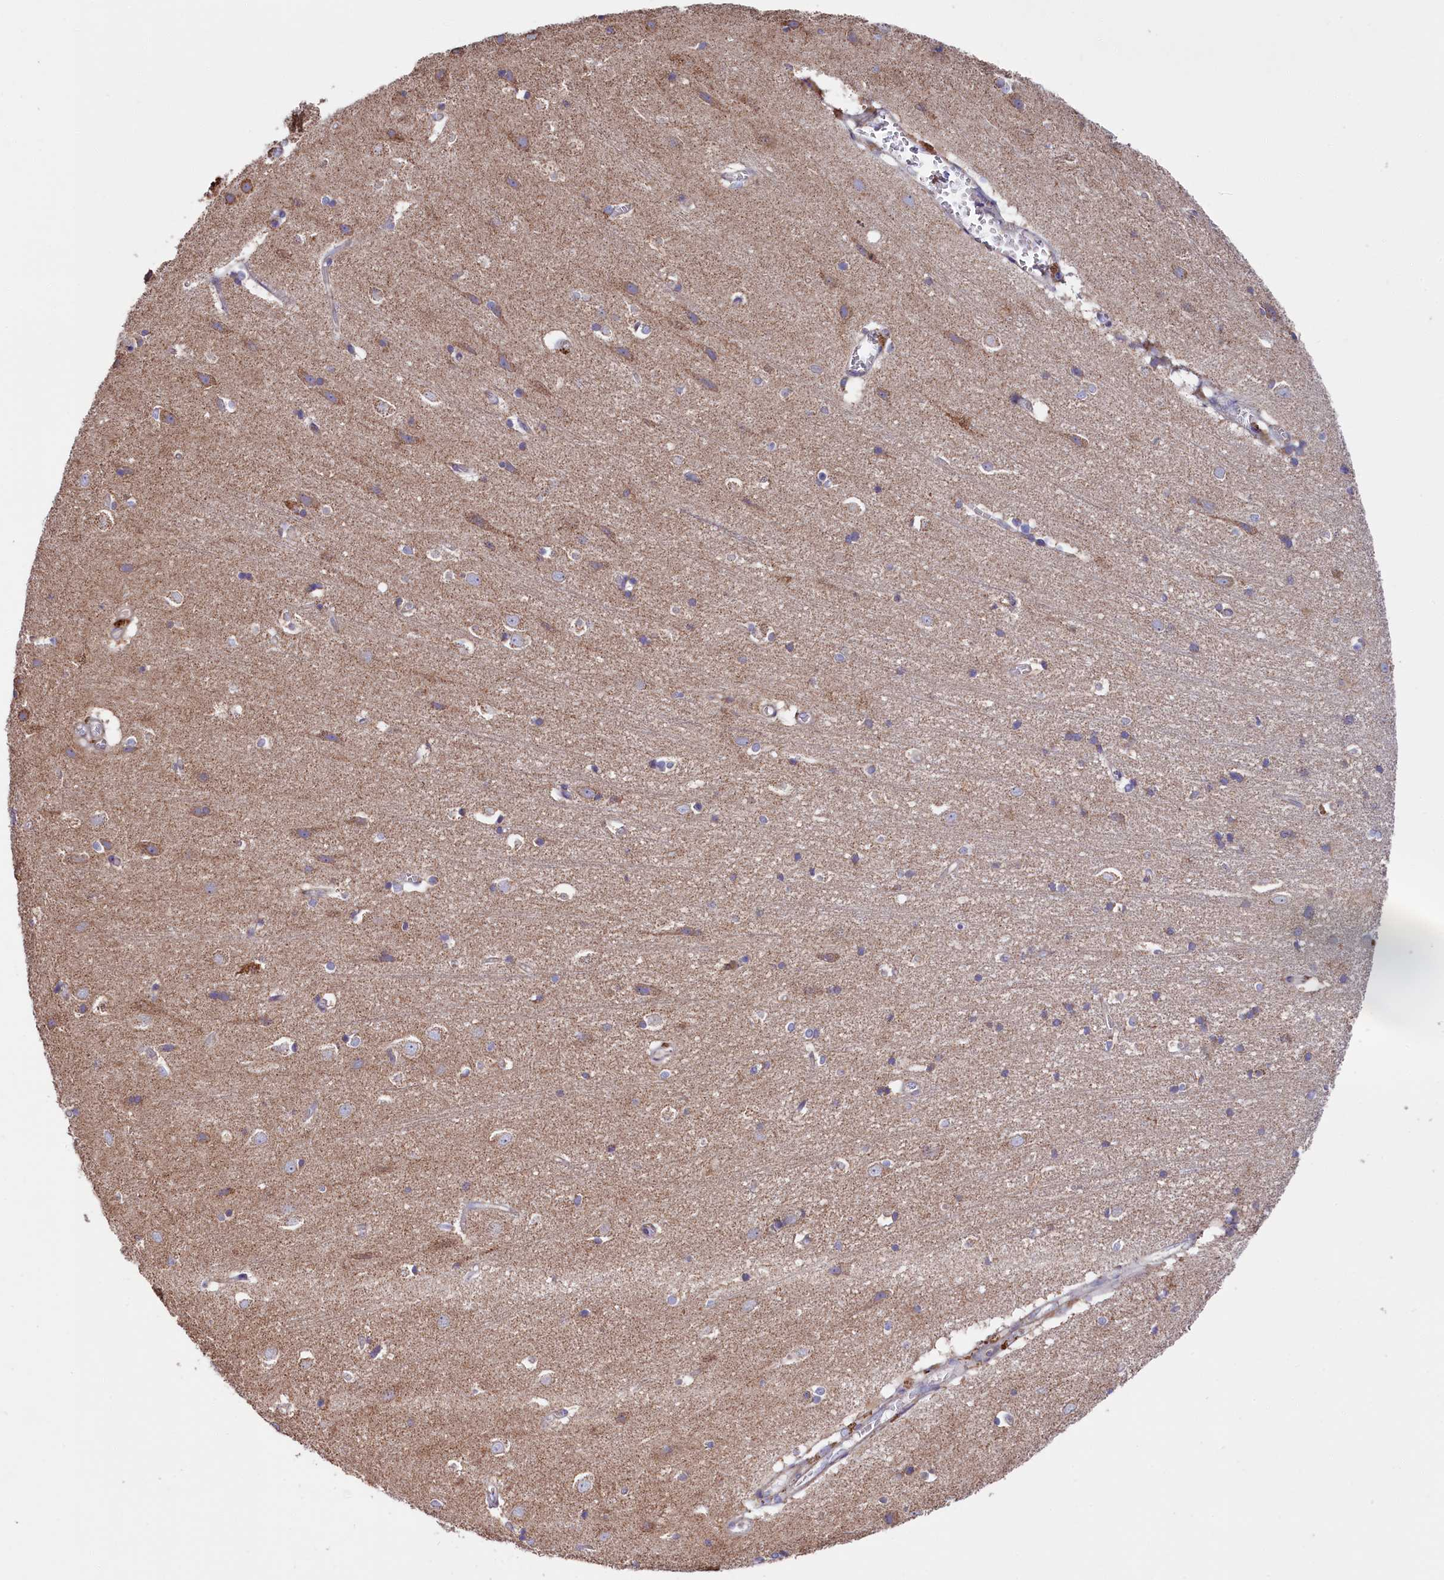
{"staining": {"intensity": "weak", "quantity": ">75%", "location": "cytoplasmic/membranous"}, "tissue": "cerebral cortex", "cell_type": "Endothelial cells", "image_type": "normal", "snomed": [{"axis": "morphology", "description": "Normal tissue, NOS"}, {"axis": "topography", "description": "Cerebral cortex"}], "caption": "Approximately >75% of endothelial cells in normal human cerebral cortex exhibit weak cytoplasmic/membranous protein staining as visualized by brown immunohistochemical staining.", "gene": "ZSWIM1", "patient": {"sex": "male", "age": 54}}